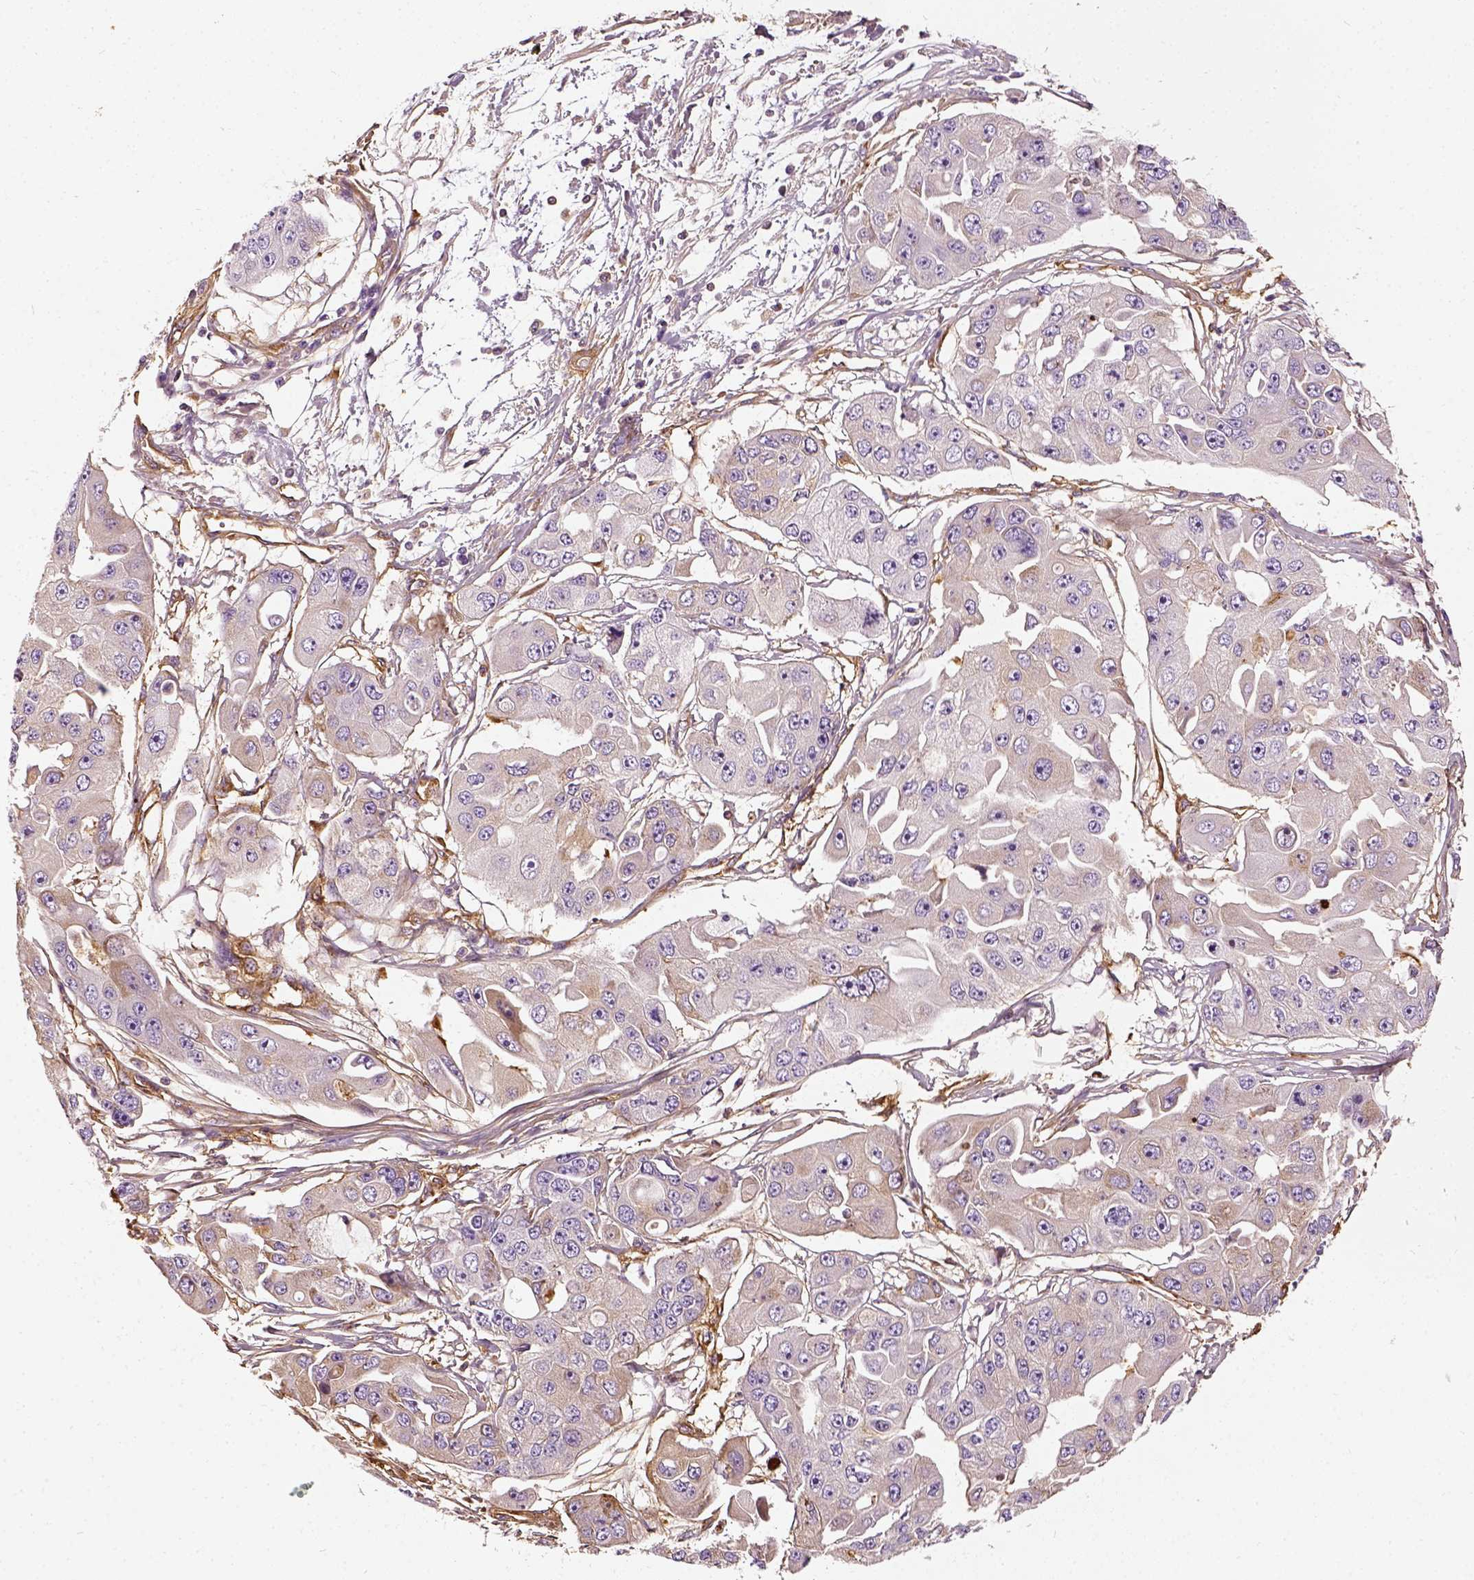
{"staining": {"intensity": "weak", "quantity": "<25%", "location": "cytoplasmic/membranous"}, "tissue": "ovarian cancer", "cell_type": "Tumor cells", "image_type": "cancer", "snomed": [{"axis": "morphology", "description": "Cystadenocarcinoma, serous, NOS"}, {"axis": "topography", "description": "Ovary"}], "caption": "Image shows no protein positivity in tumor cells of ovarian cancer tissue.", "gene": "COL6A2", "patient": {"sex": "female", "age": 56}}